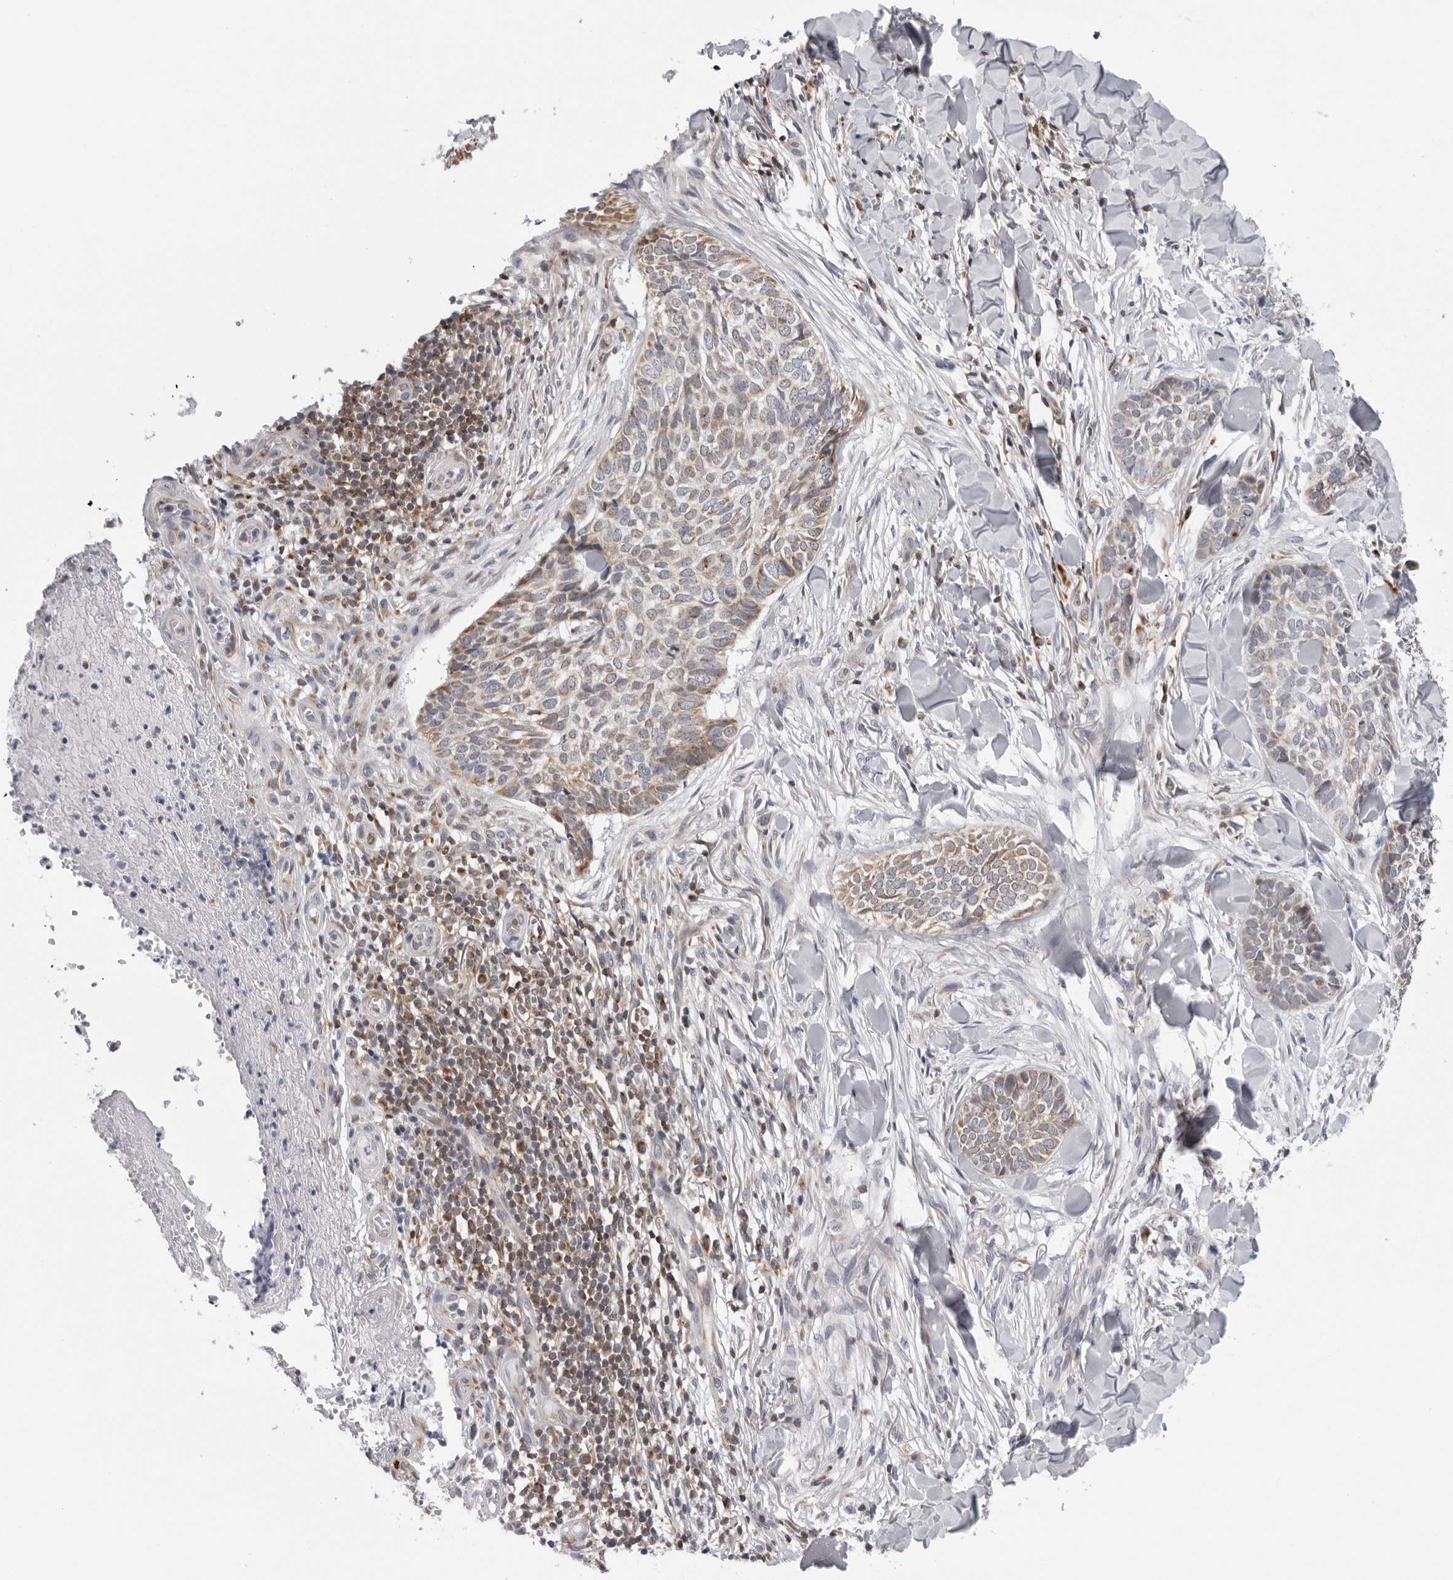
{"staining": {"intensity": "weak", "quantity": "25%-75%", "location": "cytoplasmic/membranous"}, "tissue": "skin cancer", "cell_type": "Tumor cells", "image_type": "cancer", "snomed": [{"axis": "morphology", "description": "Normal tissue, NOS"}, {"axis": "morphology", "description": "Basal cell carcinoma"}, {"axis": "topography", "description": "Skin"}], "caption": "IHC image of neoplastic tissue: human skin cancer stained using IHC shows low levels of weak protein expression localized specifically in the cytoplasmic/membranous of tumor cells, appearing as a cytoplasmic/membranous brown color.", "gene": "CPT2", "patient": {"sex": "male", "age": 67}}